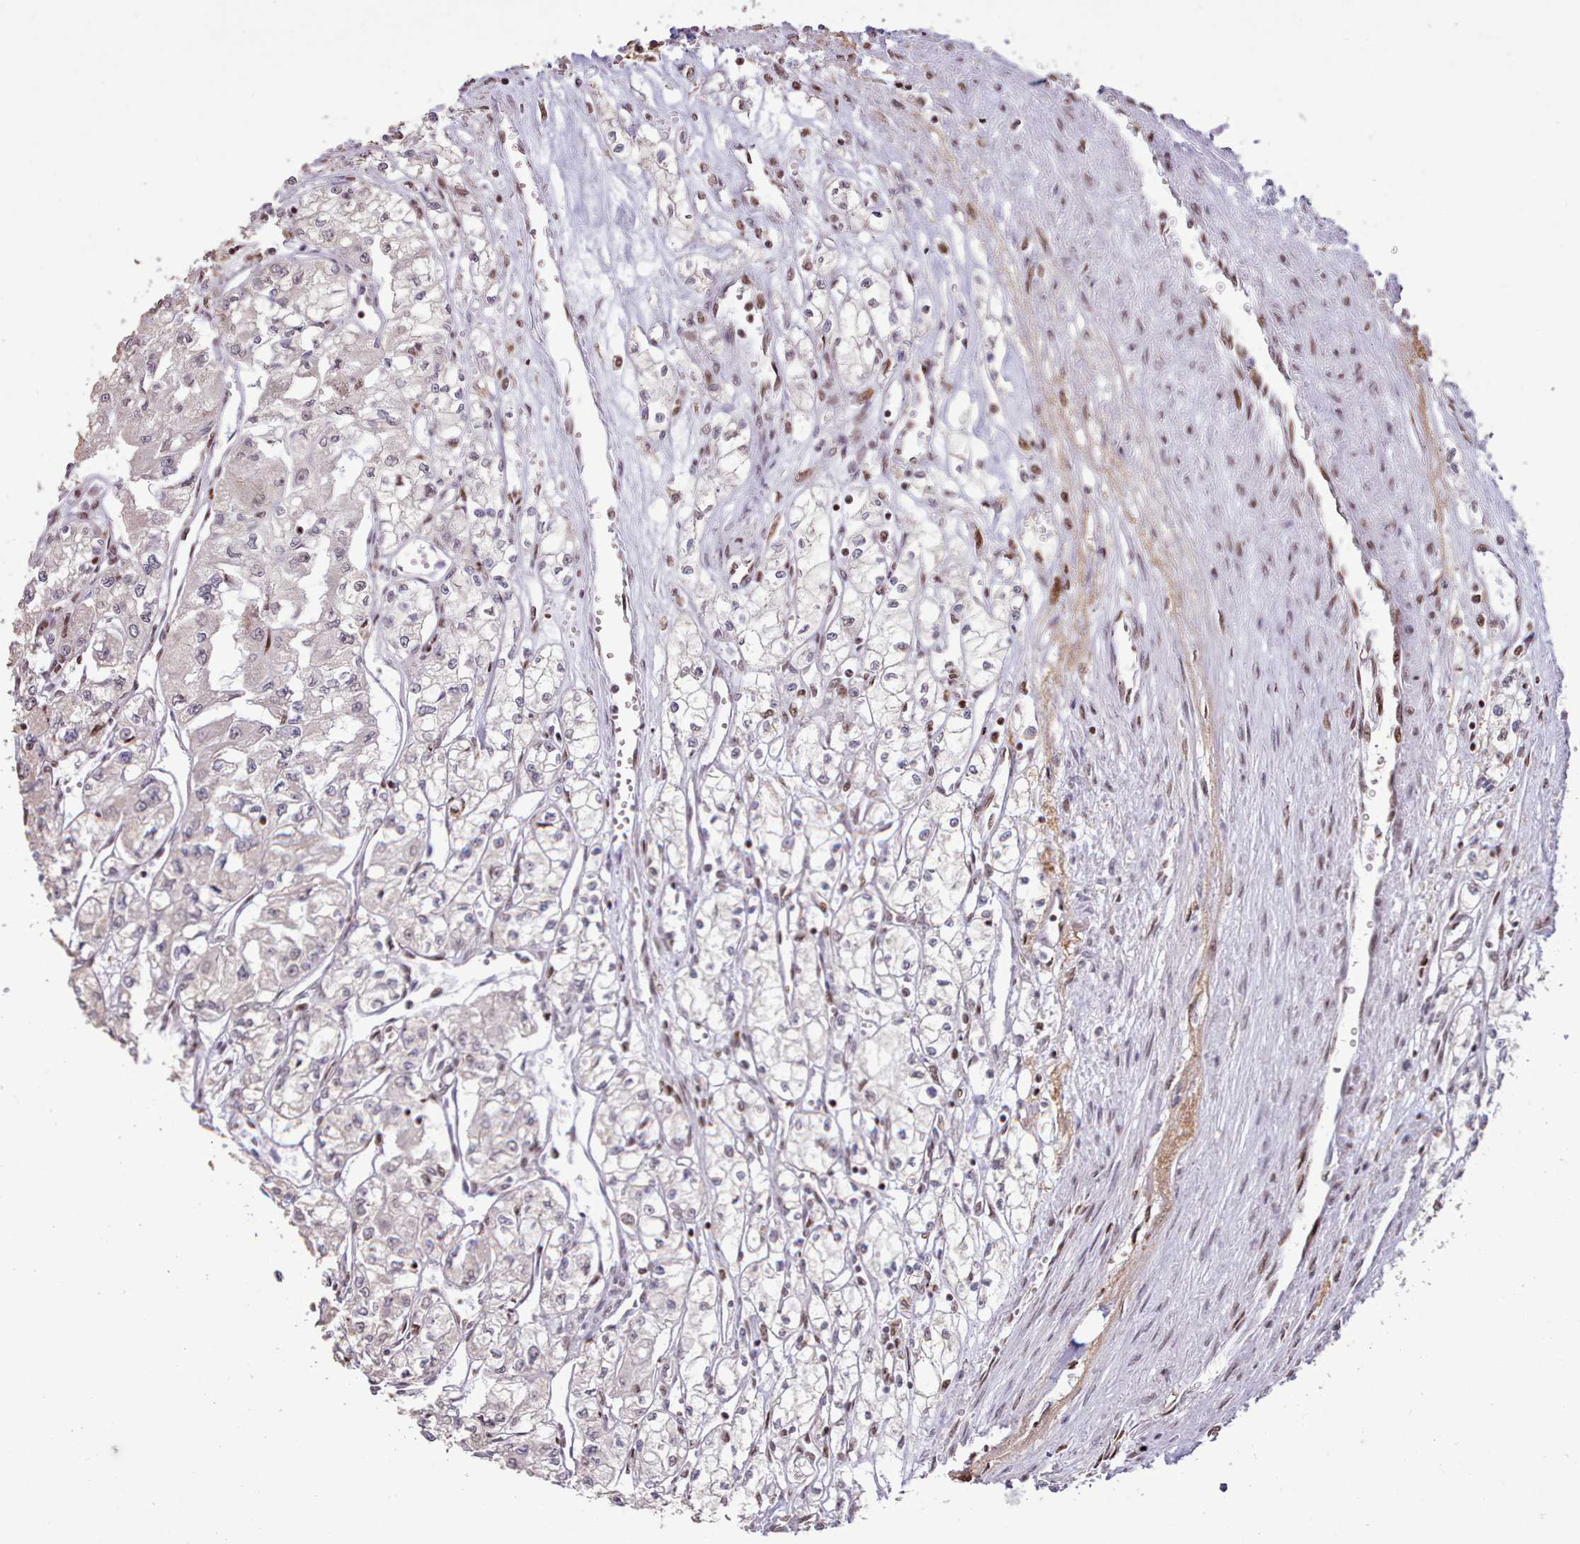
{"staining": {"intensity": "negative", "quantity": "none", "location": "none"}, "tissue": "renal cancer", "cell_type": "Tumor cells", "image_type": "cancer", "snomed": [{"axis": "morphology", "description": "Adenocarcinoma, NOS"}, {"axis": "topography", "description": "Kidney"}], "caption": "This is a image of immunohistochemistry (IHC) staining of adenocarcinoma (renal), which shows no positivity in tumor cells. (DAB (3,3'-diaminobenzidine) immunohistochemistry (IHC) visualized using brightfield microscopy, high magnification).", "gene": "TAF15", "patient": {"sex": "male", "age": 59}}